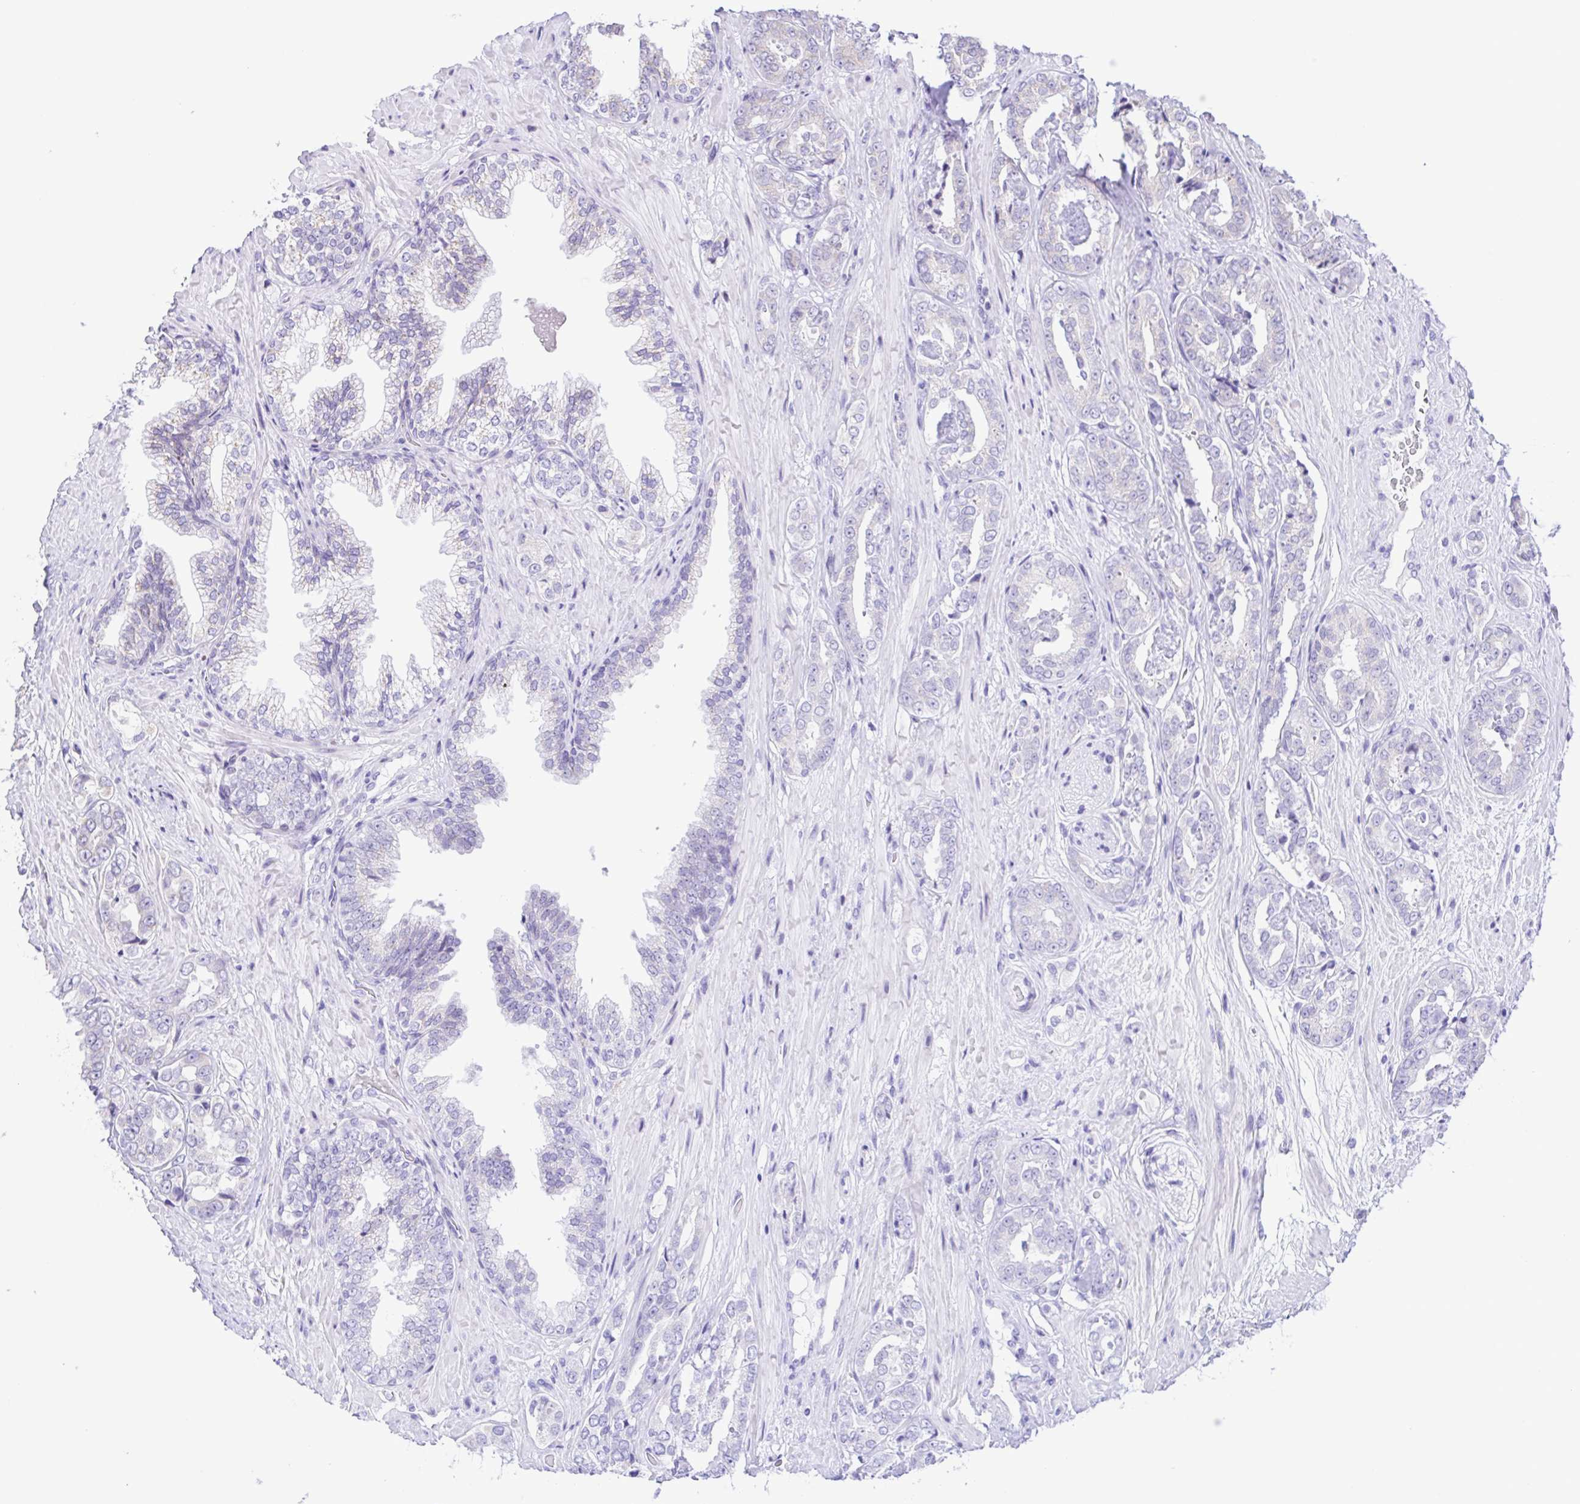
{"staining": {"intensity": "negative", "quantity": "none", "location": "none"}, "tissue": "prostate cancer", "cell_type": "Tumor cells", "image_type": "cancer", "snomed": [{"axis": "morphology", "description": "Adenocarcinoma, High grade"}, {"axis": "topography", "description": "Prostate"}], "caption": "This is an immunohistochemistry histopathology image of prostate cancer (adenocarcinoma (high-grade)). There is no staining in tumor cells.", "gene": "TGM3", "patient": {"sex": "male", "age": 71}}